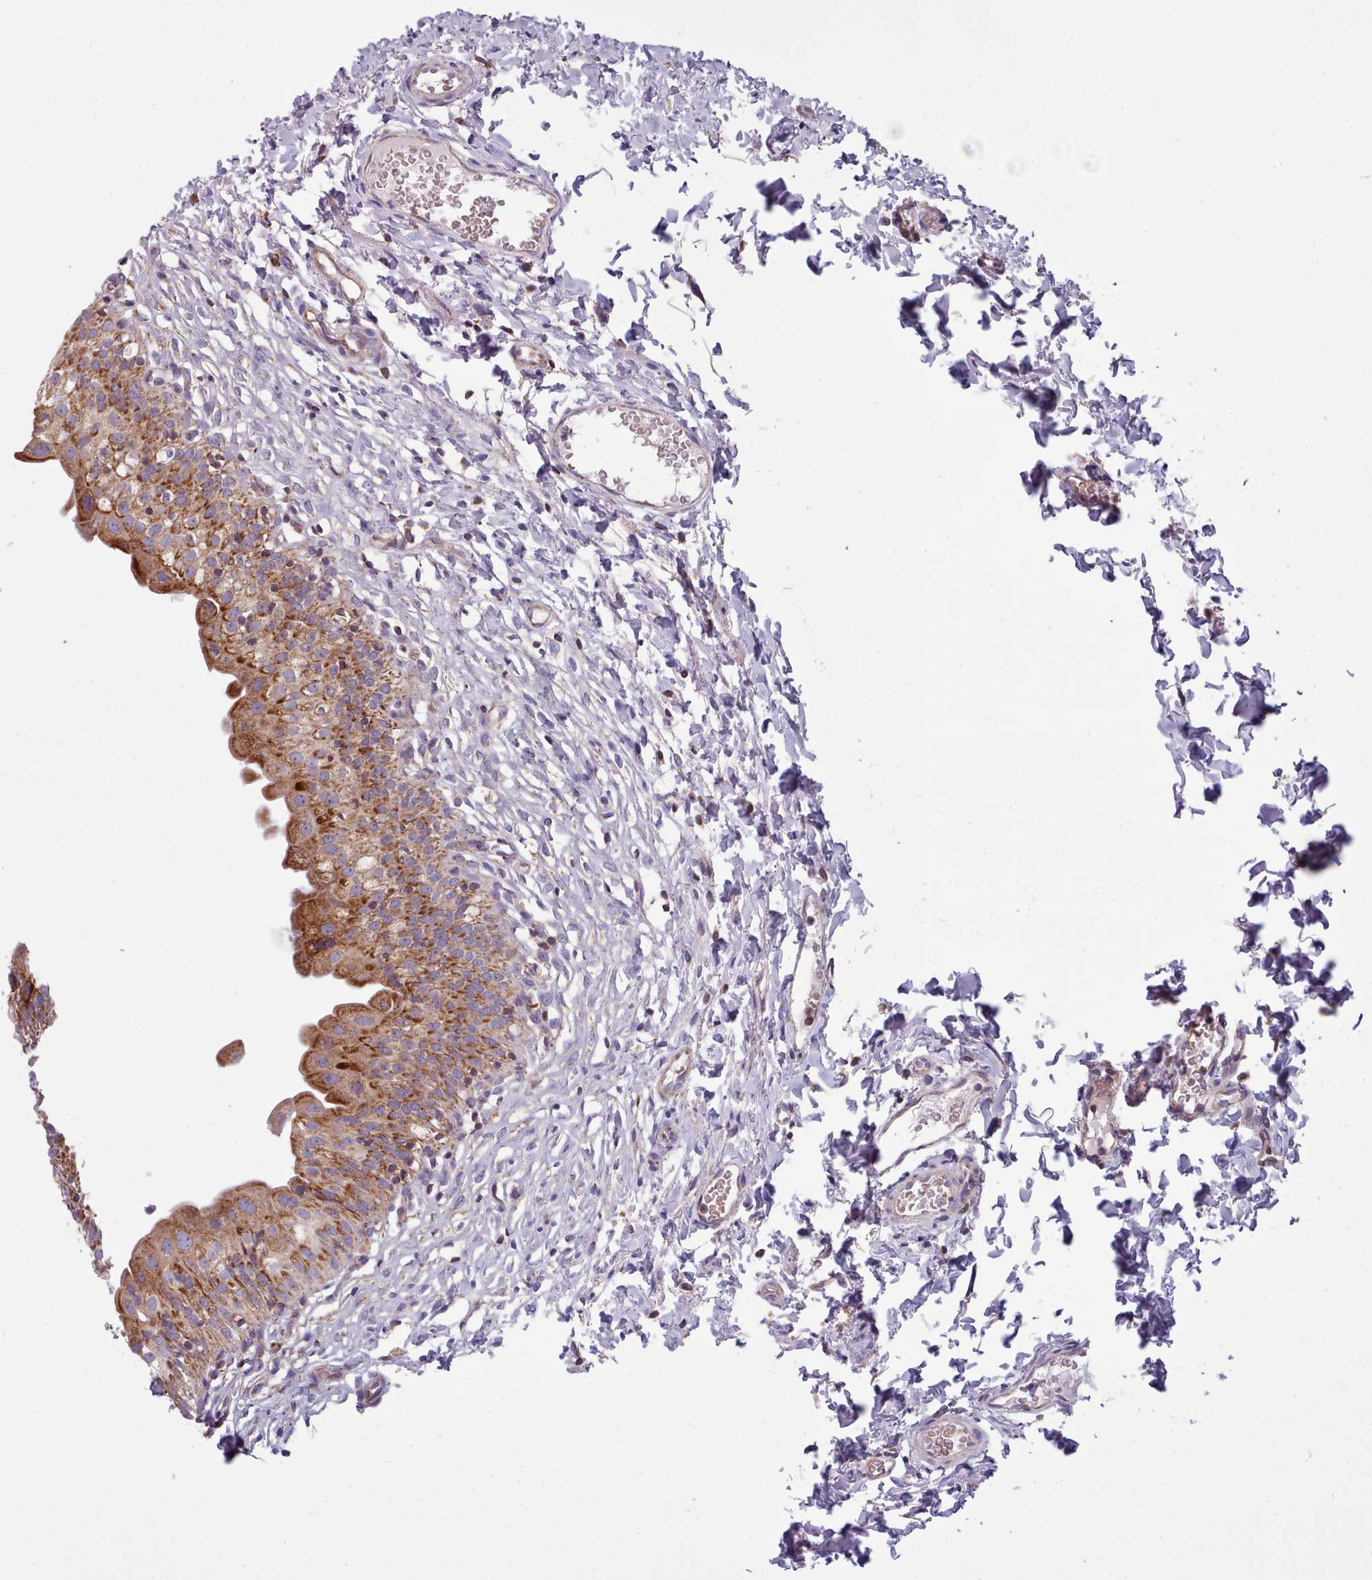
{"staining": {"intensity": "strong", "quantity": ">75%", "location": "cytoplasmic/membranous"}, "tissue": "urinary bladder", "cell_type": "Urothelial cells", "image_type": "normal", "snomed": [{"axis": "morphology", "description": "Normal tissue, NOS"}, {"axis": "topography", "description": "Urinary bladder"}], "caption": "Human urinary bladder stained with a brown dye demonstrates strong cytoplasmic/membranous positive staining in about >75% of urothelial cells.", "gene": "SRP54", "patient": {"sex": "male", "age": 55}}